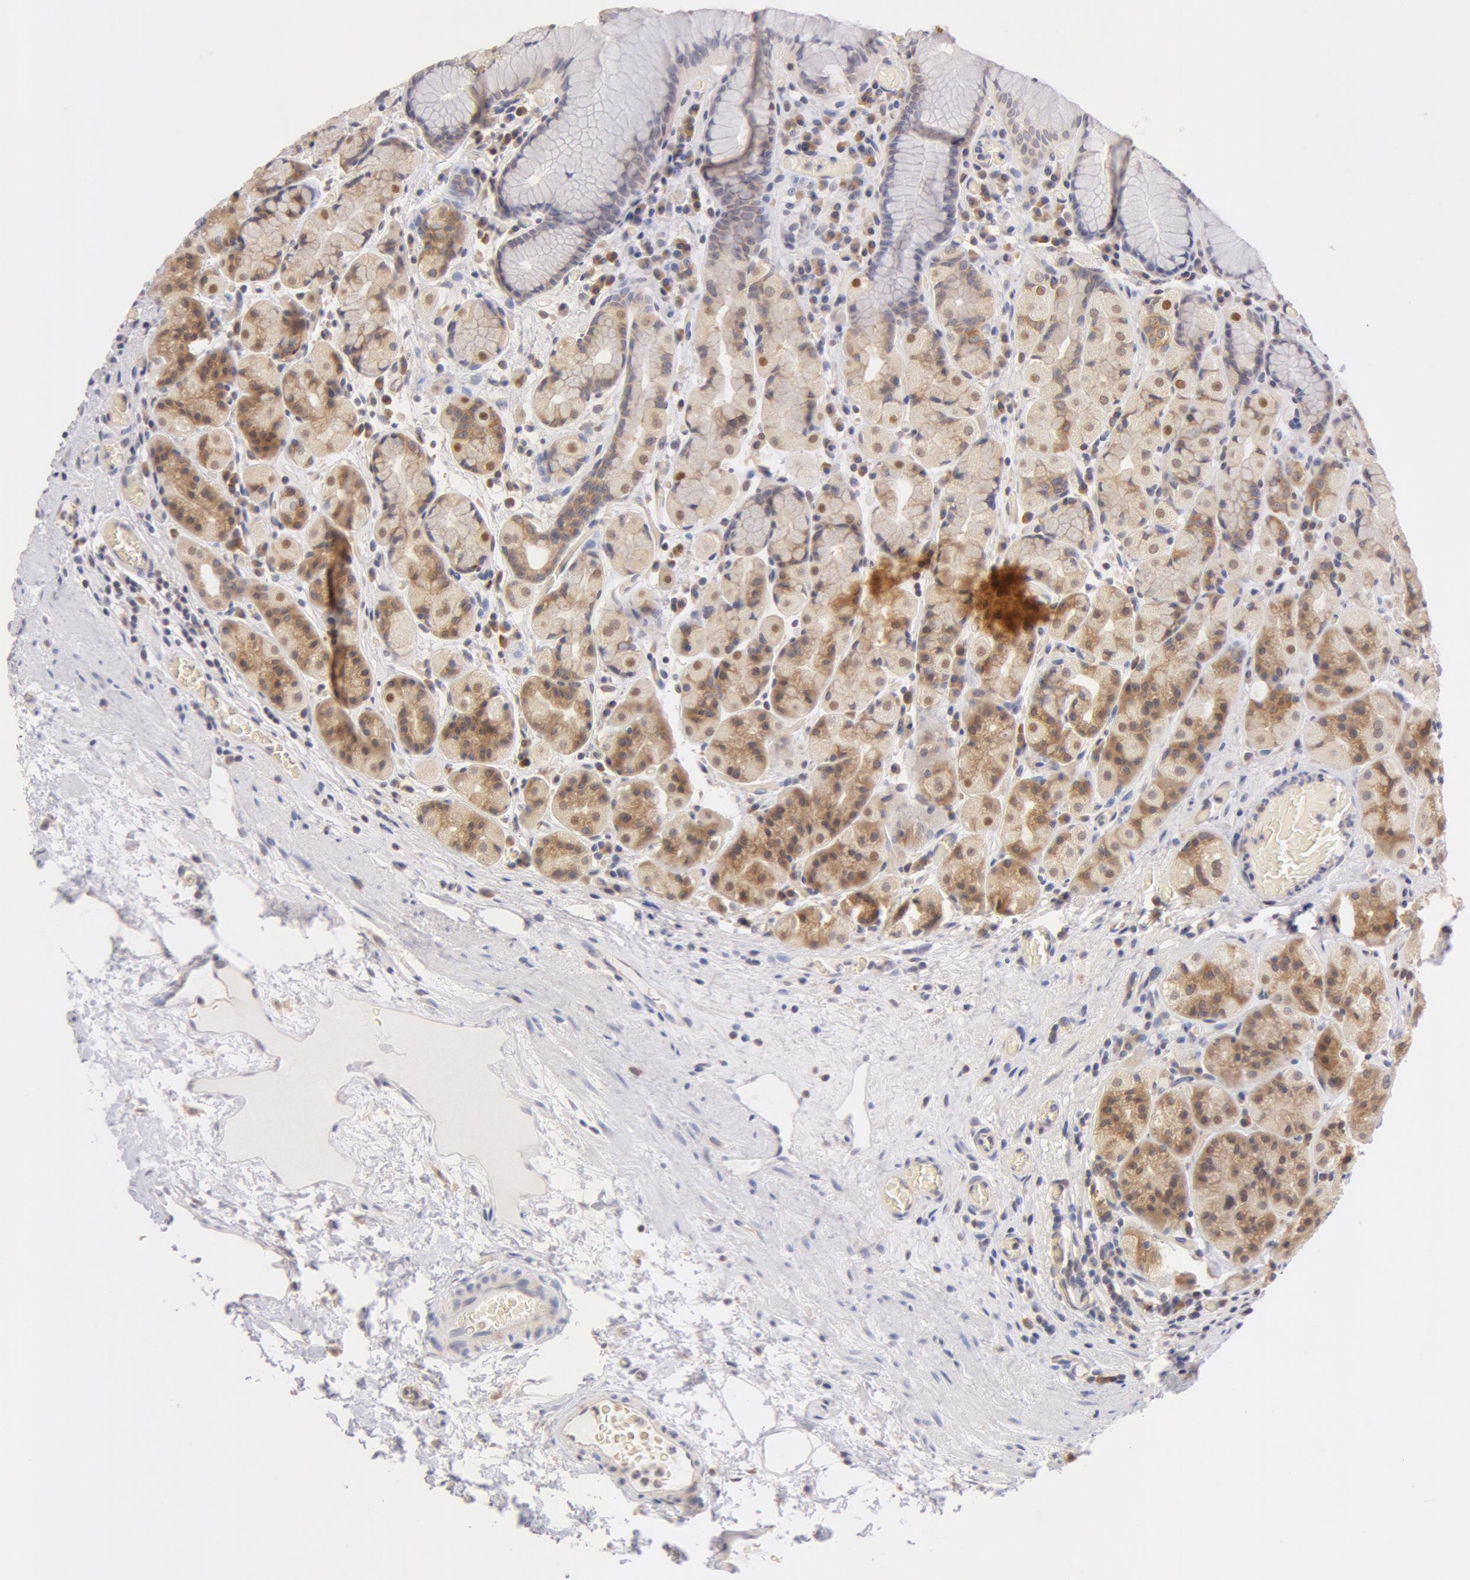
{"staining": {"intensity": "moderate", "quantity": "25%-75%", "location": "cytoplasmic/membranous"}, "tissue": "stomach", "cell_type": "Glandular cells", "image_type": "normal", "snomed": [{"axis": "morphology", "description": "Normal tissue, NOS"}, {"axis": "topography", "description": "Stomach, lower"}], "caption": "High-magnification brightfield microscopy of benign stomach stained with DAB (brown) and counterstained with hematoxylin (blue). glandular cells exhibit moderate cytoplasmic/membranous positivity is seen in about25%-75% of cells. Nuclei are stained in blue.", "gene": "DDX3X", "patient": {"sex": "male", "age": 58}}